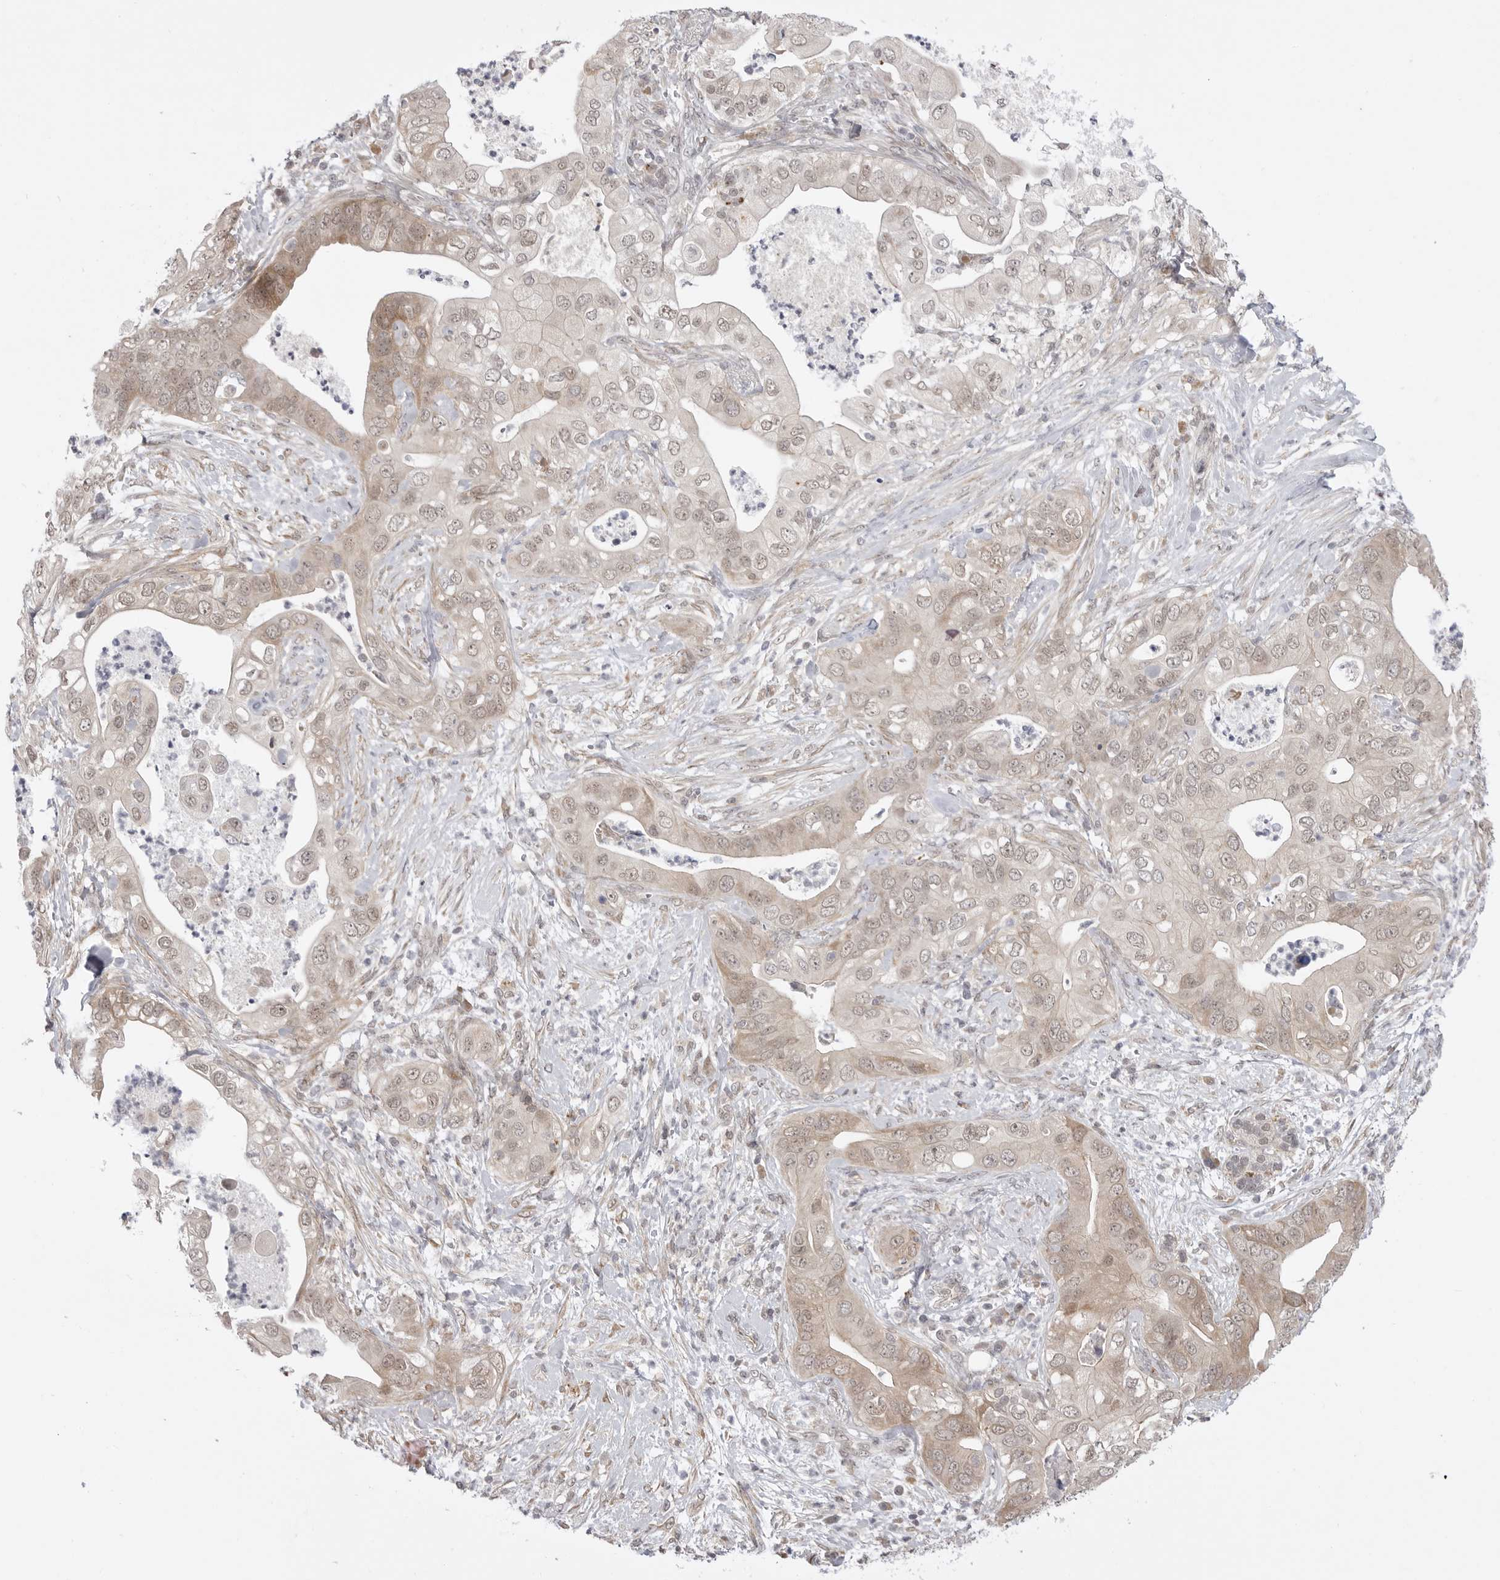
{"staining": {"intensity": "weak", "quantity": ">75%", "location": "cytoplasmic/membranous,nuclear"}, "tissue": "pancreatic cancer", "cell_type": "Tumor cells", "image_type": "cancer", "snomed": [{"axis": "morphology", "description": "Adenocarcinoma, NOS"}, {"axis": "topography", "description": "Pancreas"}], "caption": "IHC of human pancreatic cancer shows low levels of weak cytoplasmic/membranous and nuclear expression in about >75% of tumor cells. (IHC, brightfield microscopy, high magnification).", "gene": "GGT6", "patient": {"sex": "female", "age": 78}}